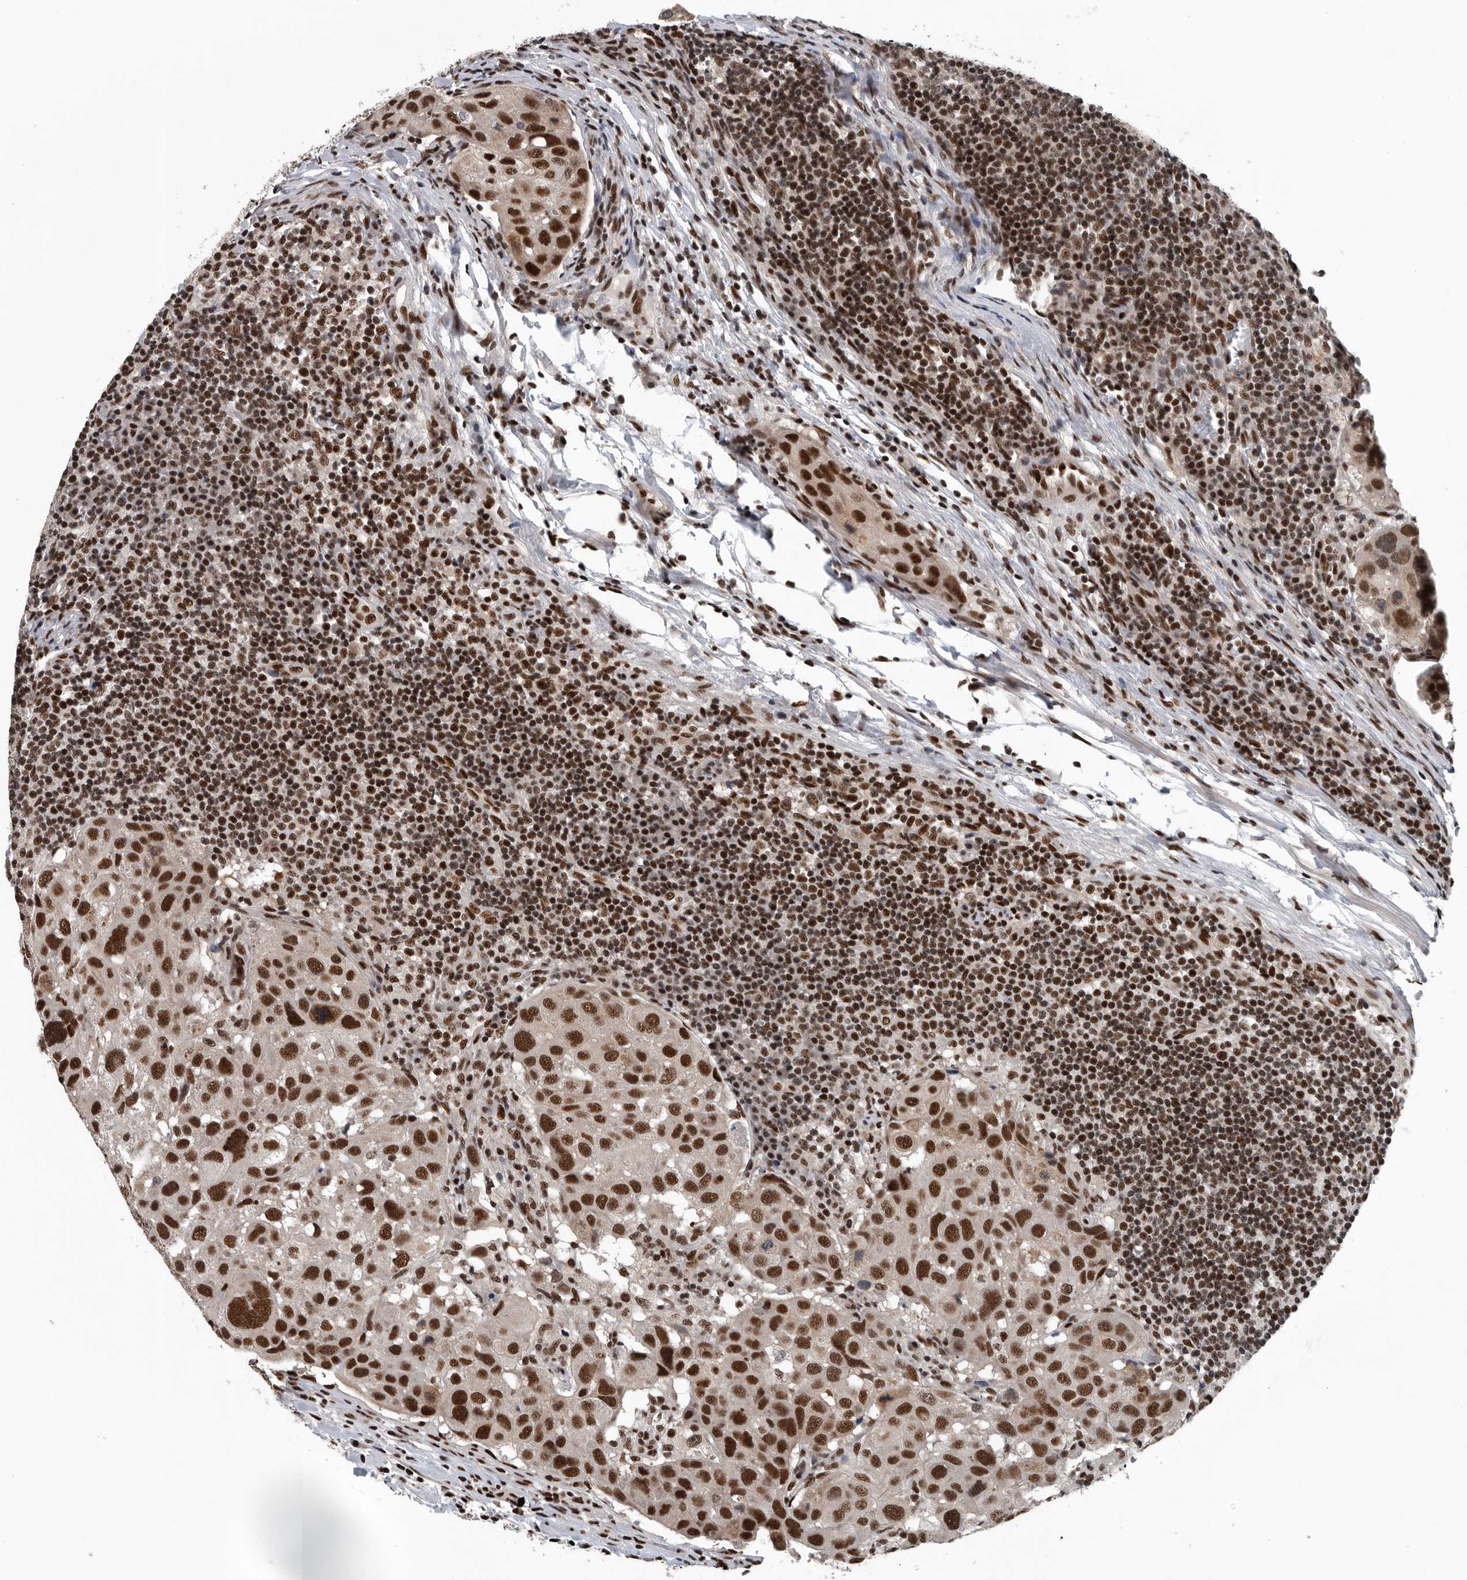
{"staining": {"intensity": "strong", "quantity": ">75%", "location": "nuclear"}, "tissue": "urothelial cancer", "cell_type": "Tumor cells", "image_type": "cancer", "snomed": [{"axis": "morphology", "description": "Urothelial carcinoma, High grade"}, {"axis": "topography", "description": "Lymph node"}, {"axis": "topography", "description": "Urinary bladder"}], "caption": "There is high levels of strong nuclear staining in tumor cells of urothelial cancer, as demonstrated by immunohistochemical staining (brown color).", "gene": "SENP7", "patient": {"sex": "male", "age": 51}}